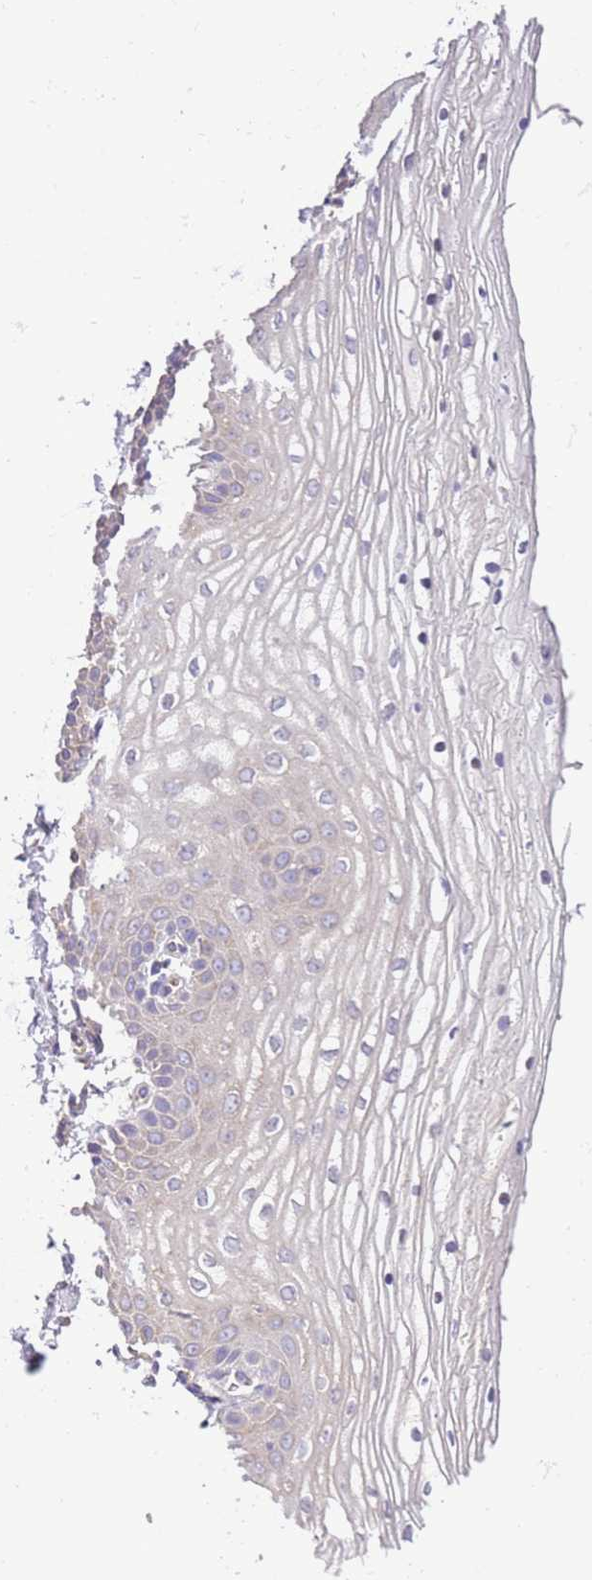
{"staining": {"intensity": "weak", "quantity": "25%-75%", "location": "cytoplasmic/membranous"}, "tissue": "vagina", "cell_type": "Squamous epithelial cells", "image_type": "normal", "snomed": [{"axis": "morphology", "description": "Normal tissue, NOS"}, {"axis": "topography", "description": "Vagina"}], "caption": "Brown immunohistochemical staining in unremarkable human vagina shows weak cytoplasmic/membranous positivity in about 25%-75% of squamous epithelial cells. The protein is stained brown, and the nuclei are stained in blue (DAB IHC with brightfield microscopy, high magnification).", "gene": "STIP1", "patient": {"sex": "female", "age": 68}}